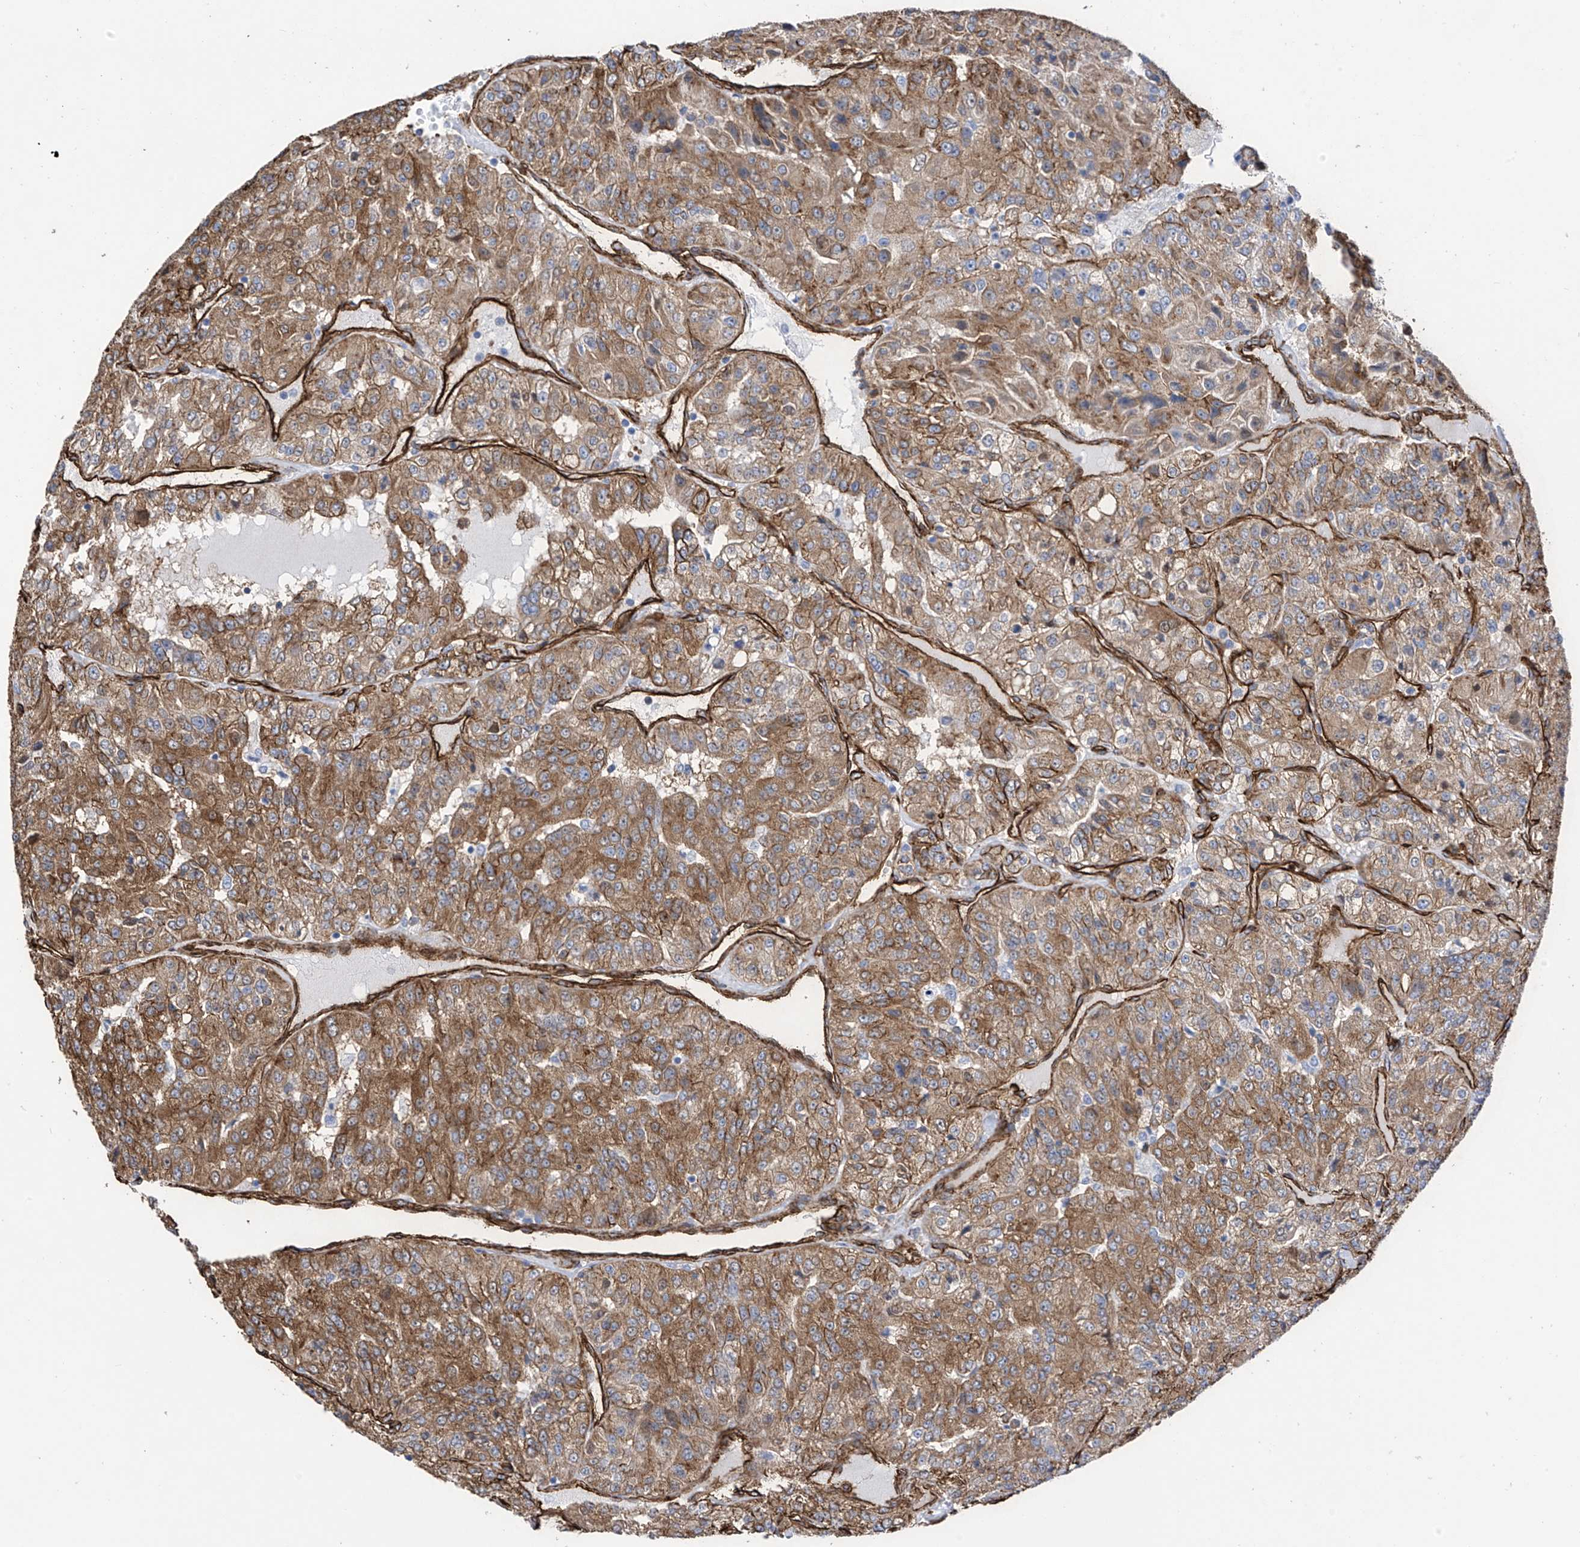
{"staining": {"intensity": "moderate", "quantity": ">75%", "location": "cytoplasmic/membranous"}, "tissue": "renal cancer", "cell_type": "Tumor cells", "image_type": "cancer", "snomed": [{"axis": "morphology", "description": "Adenocarcinoma, NOS"}, {"axis": "topography", "description": "Kidney"}], "caption": "A brown stain labels moderate cytoplasmic/membranous expression of a protein in renal cancer tumor cells.", "gene": "UBTD1", "patient": {"sex": "female", "age": 63}}